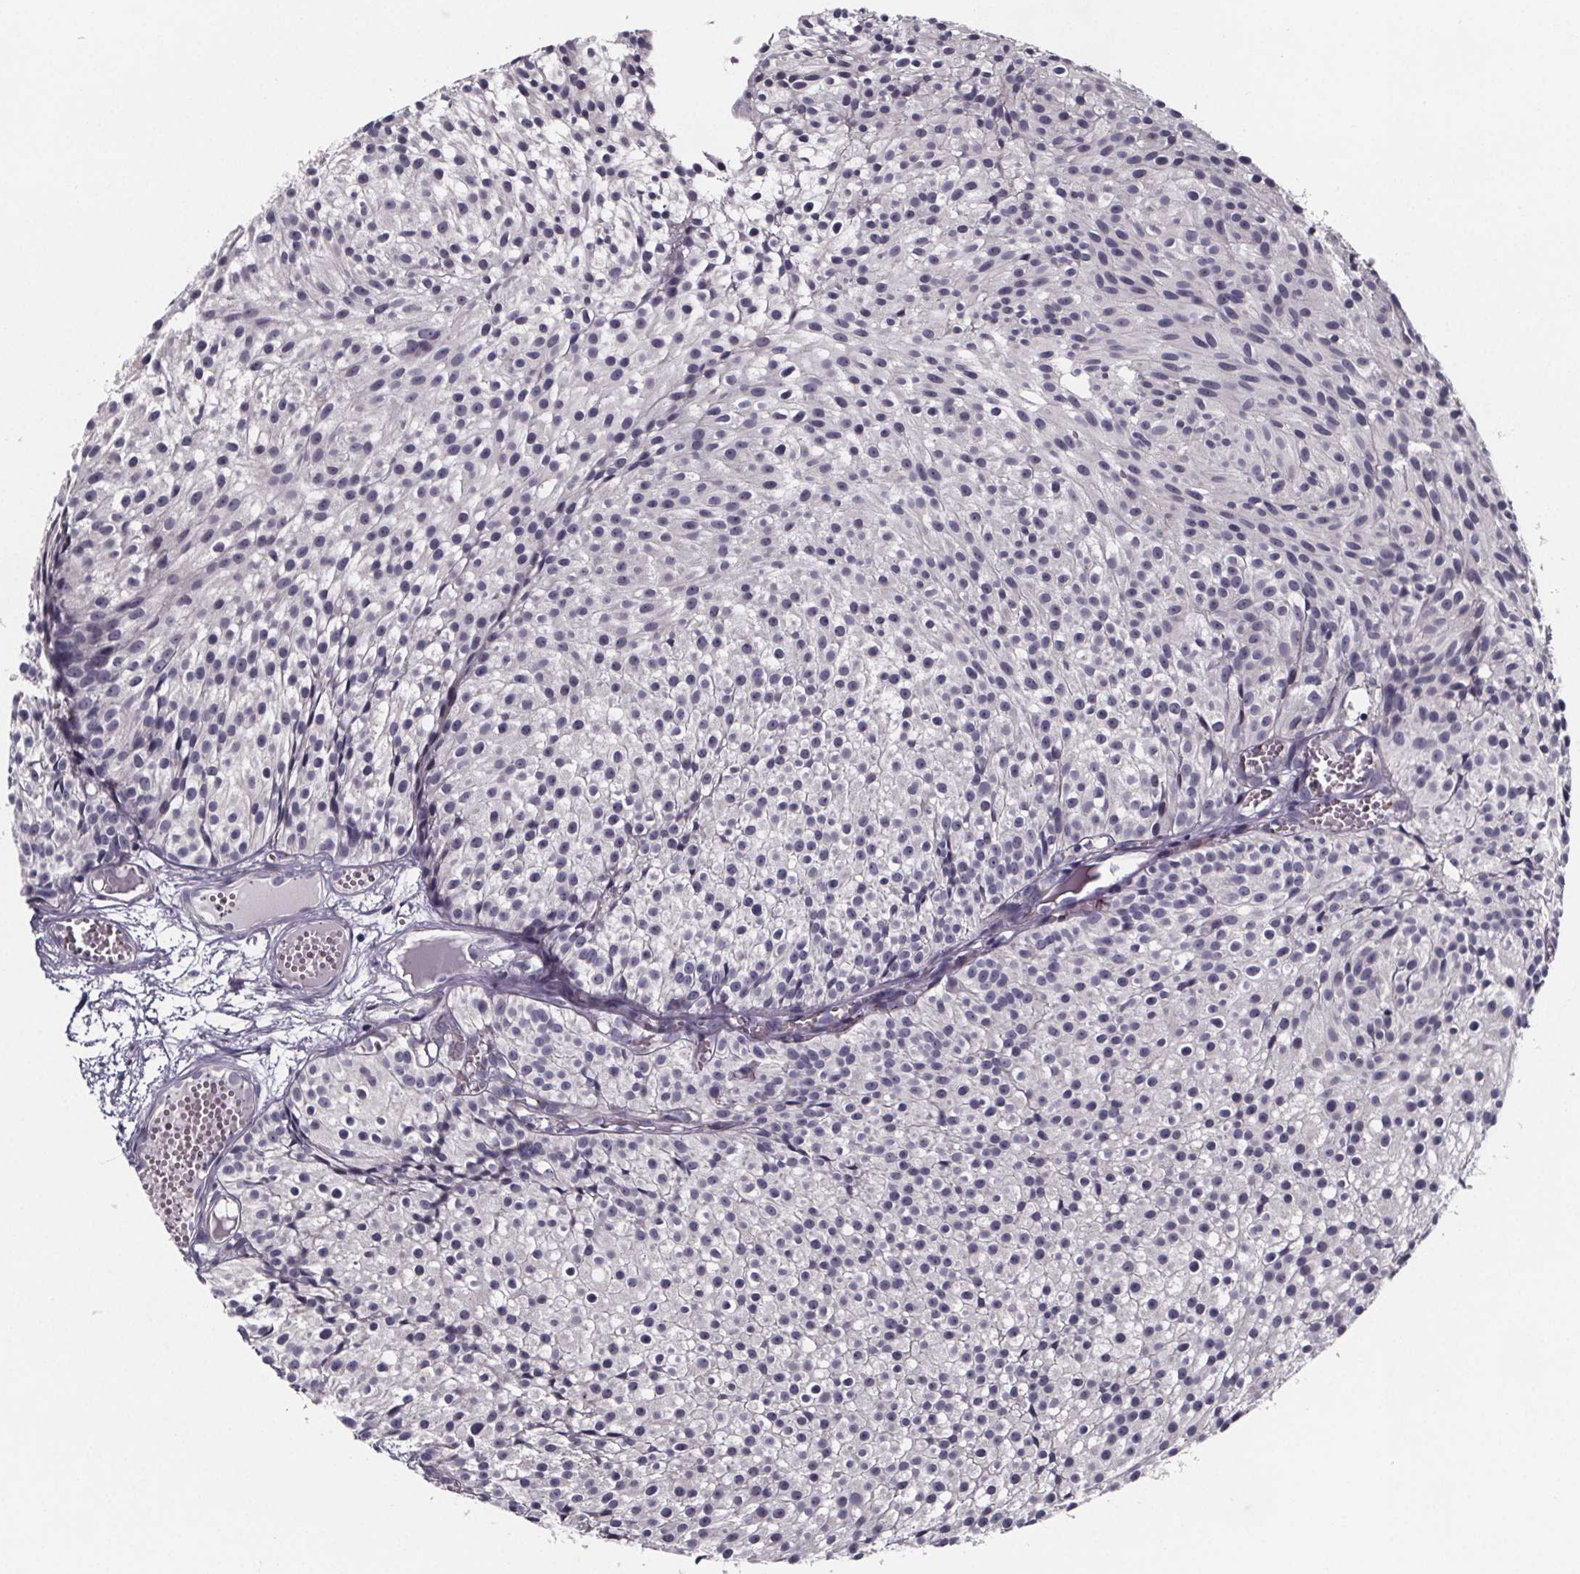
{"staining": {"intensity": "negative", "quantity": "none", "location": "none"}, "tissue": "urothelial cancer", "cell_type": "Tumor cells", "image_type": "cancer", "snomed": [{"axis": "morphology", "description": "Urothelial carcinoma, Low grade"}, {"axis": "topography", "description": "Urinary bladder"}], "caption": "The photomicrograph demonstrates no staining of tumor cells in urothelial cancer.", "gene": "NDST1", "patient": {"sex": "male", "age": 63}}